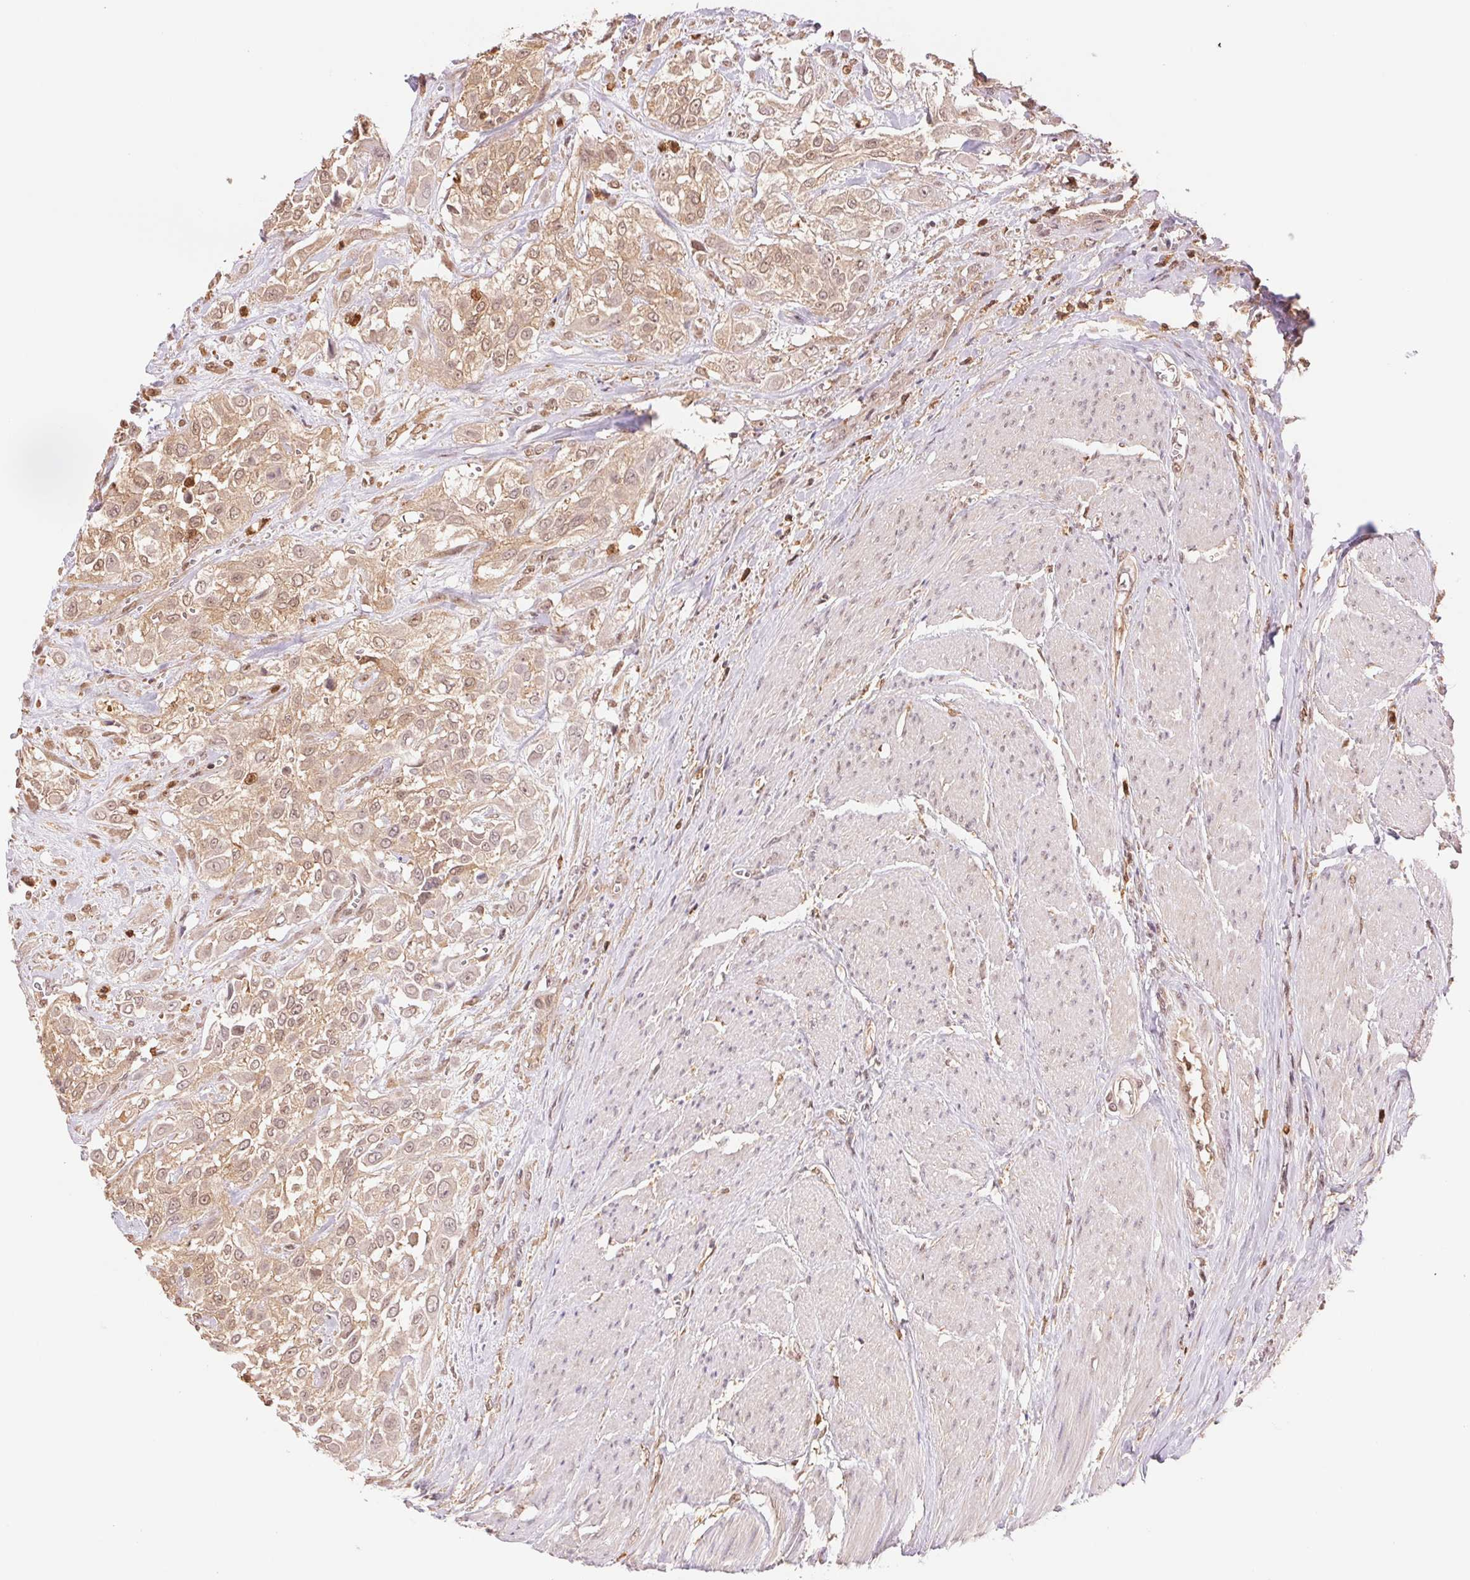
{"staining": {"intensity": "weak", "quantity": ">75%", "location": "cytoplasmic/membranous,nuclear"}, "tissue": "urothelial cancer", "cell_type": "Tumor cells", "image_type": "cancer", "snomed": [{"axis": "morphology", "description": "Urothelial carcinoma, High grade"}, {"axis": "topography", "description": "Urinary bladder"}], "caption": "Protein staining of urothelial cancer tissue demonstrates weak cytoplasmic/membranous and nuclear positivity in approximately >75% of tumor cells.", "gene": "CDC123", "patient": {"sex": "male", "age": 57}}